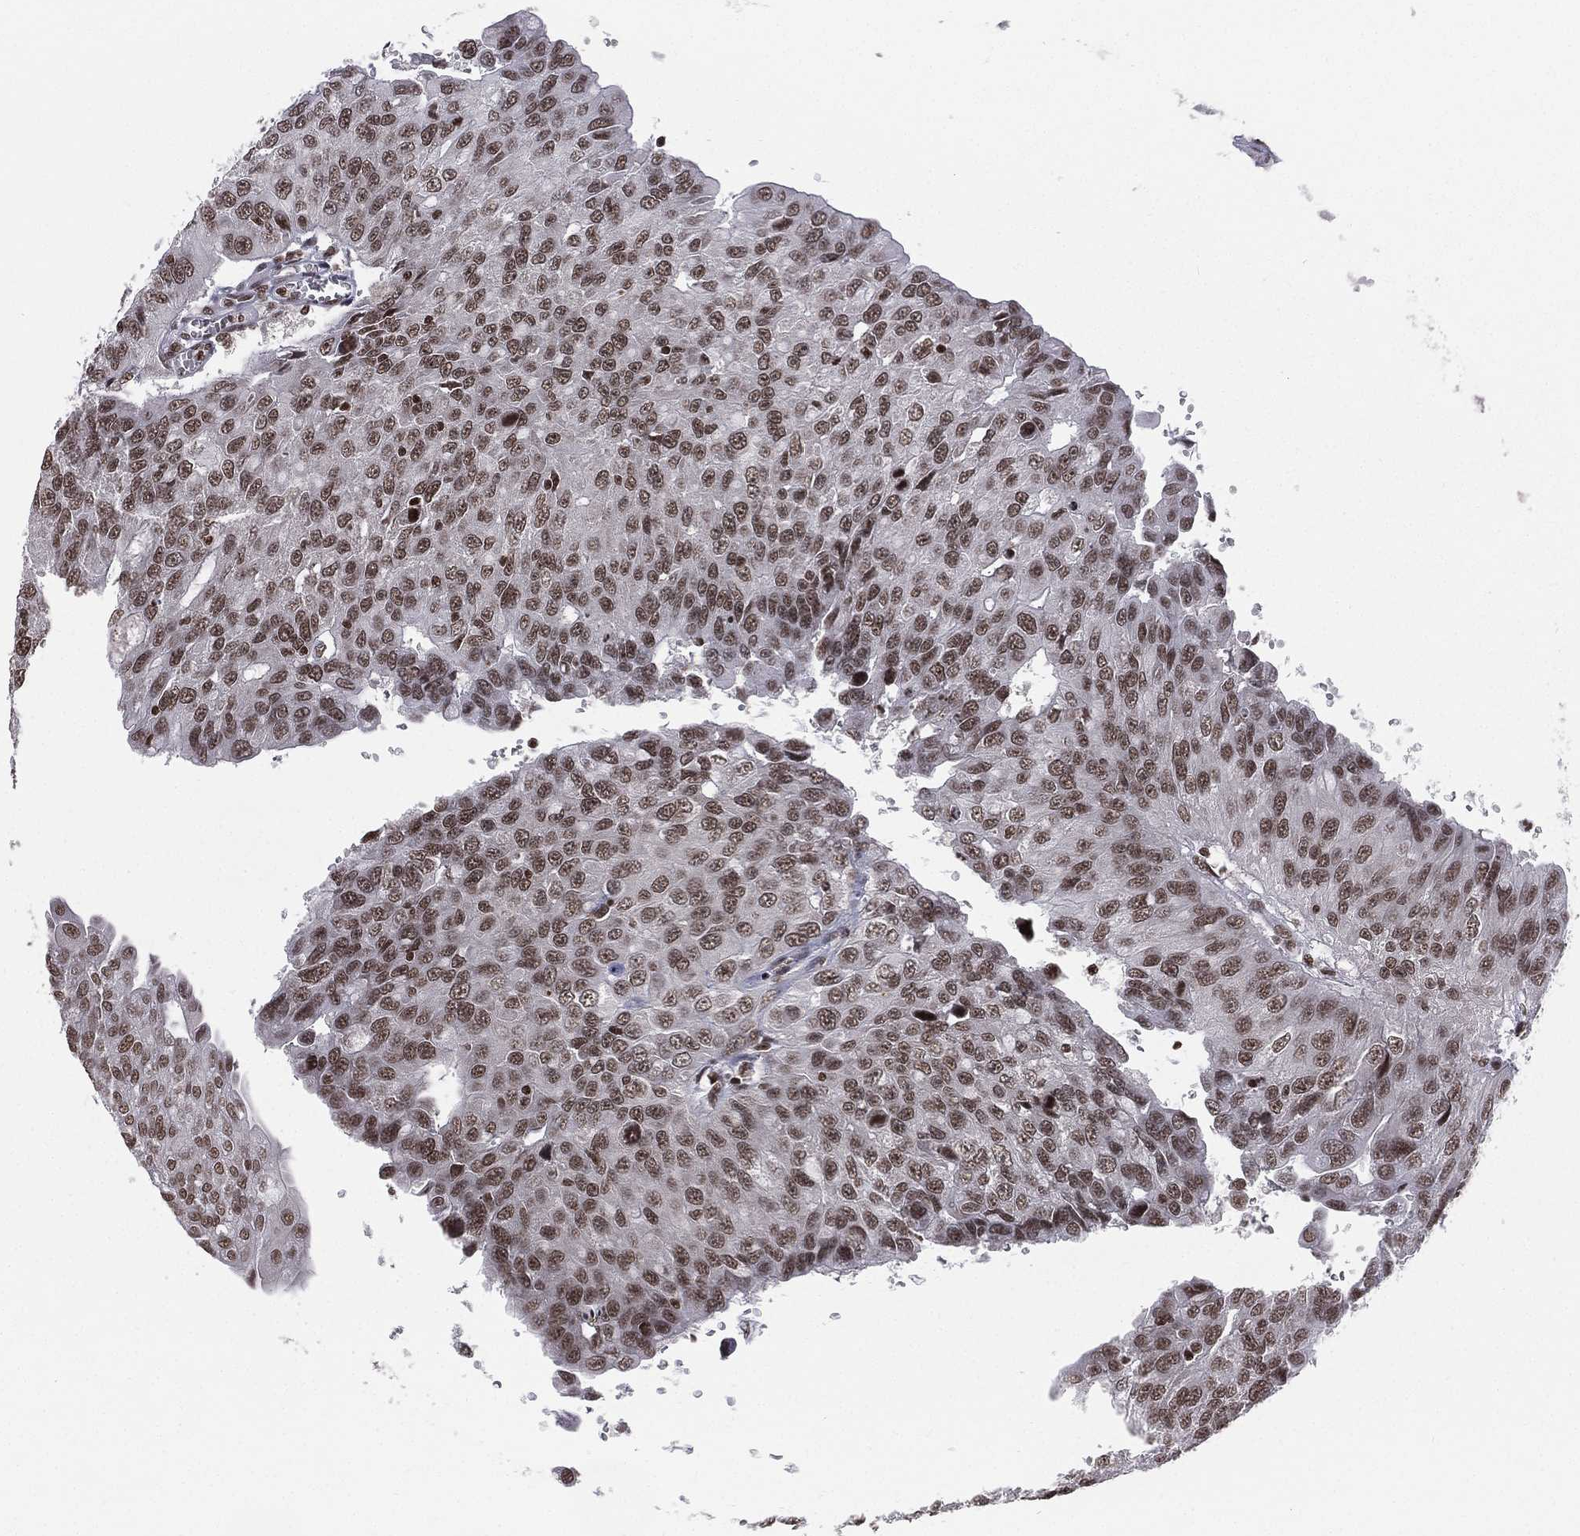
{"staining": {"intensity": "moderate", "quantity": ">75%", "location": "nuclear"}, "tissue": "urothelial cancer", "cell_type": "Tumor cells", "image_type": "cancer", "snomed": [{"axis": "morphology", "description": "Urothelial carcinoma, NOS"}, {"axis": "morphology", "description": "Urothelial carcinoma, High grade"}, {"axis": "topography", "description": "Urinary bladder"}], "caption": "High-power microscopy captured an immunohistochemistry (IHC) photomicrograph of urothelial cancer, revealing moderate nuclear expression in approximately >75% of tumor cells.", "gene": "RFX7", "patient": {"sex": "female", "age": 73}}